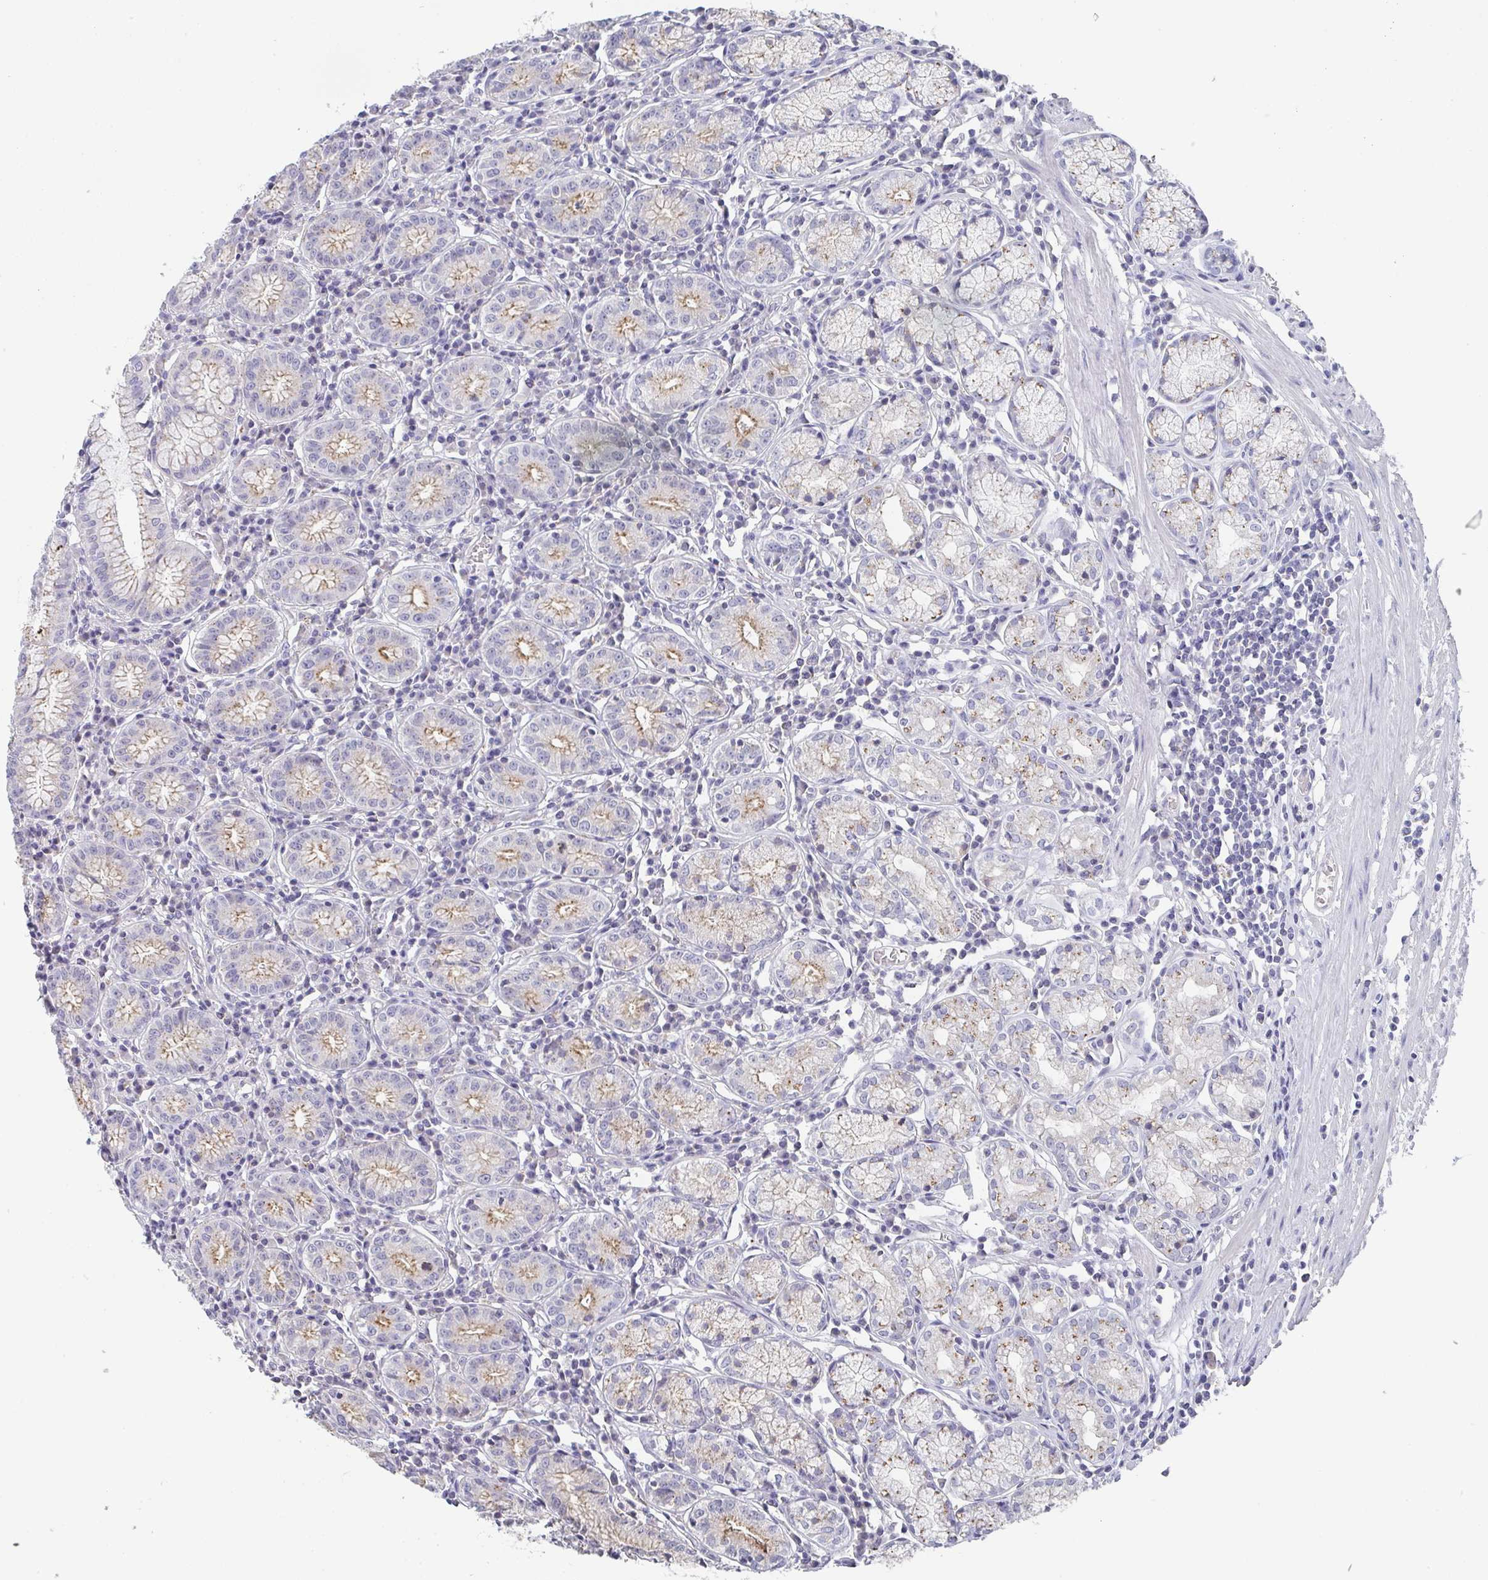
{"staining": {"intensity": "moderate", "quantity": "<25%", "location": "cytoplasmic/membranous"}, "tissue": "stomach", "cell_type": "Glandular cells", "image_type": "normal", "snomed": [{"axis": "morphology", "description": "Normal tissue, NOS"}, {"axis": "topography", "description": "Stomach"}], "caption": "A histopathology image of stomach stained for a protein displays moderate cytoplasmic/membranous brown staining in glandular cells. (DAB IHC, brown staining for protein, blue staining for nuclei).", "gene": "CHMP5", "patient": {"sex": "male", "age": 55}}